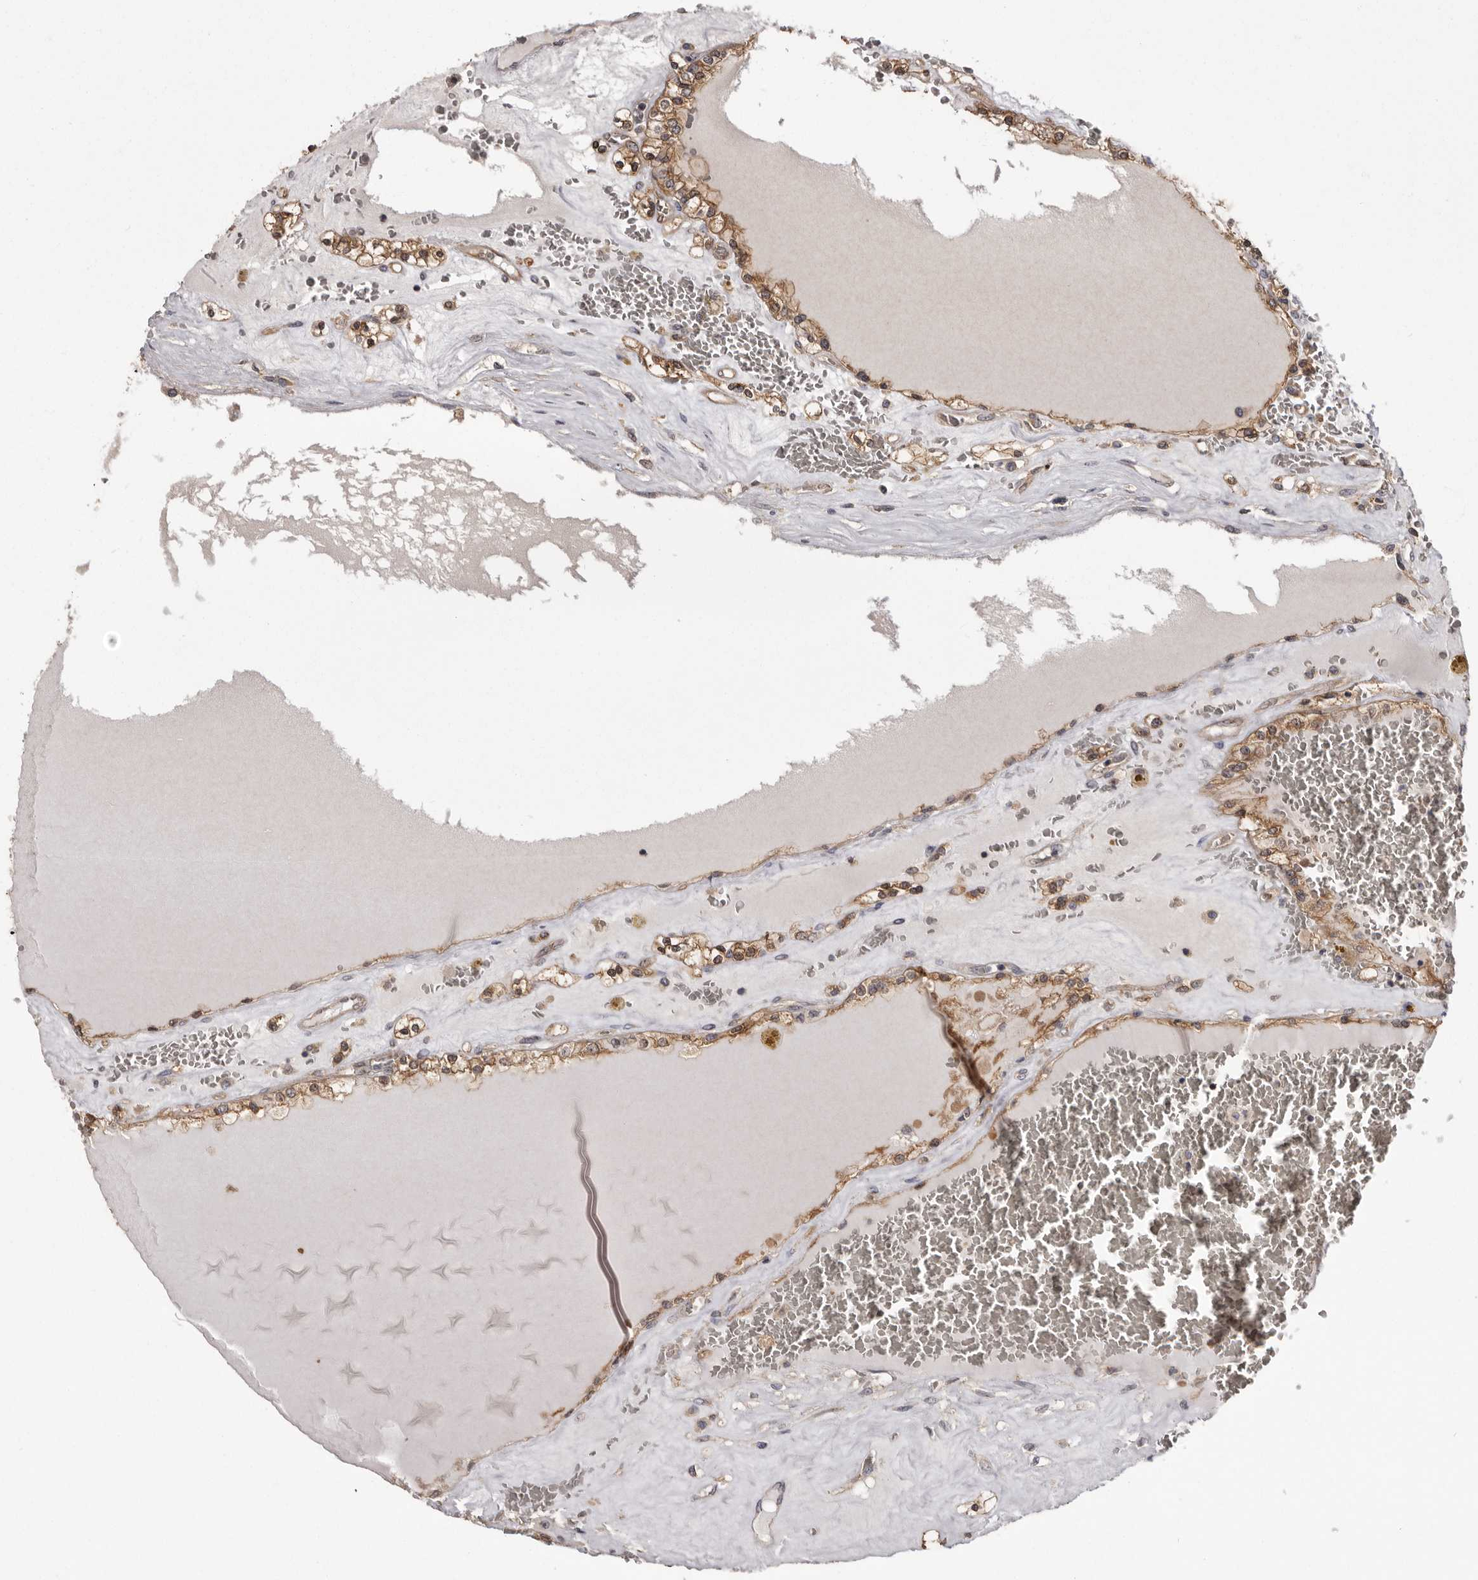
{"staining": {"intensity": "moderate", "quantity": ">75%", "location": "cytoplasmic/membranous"}, "tissue": "renal cancer", "cell_type": "Tumor cells", "image_type": "cancer", "snomed": [{"axis": "morphology", "description": "Adenocarcinoma, NOS"}, {"axis": "topography", "description": "Kidney"}], "caption": "Brown immunohistochemical staining in human renal adenocarcinoma exhibits moderate cytoplasmic/membranous staining in approximately >75% of tumor cells.", "gene": "DARS1", "patient": {"sex": "female", "age": 56}}